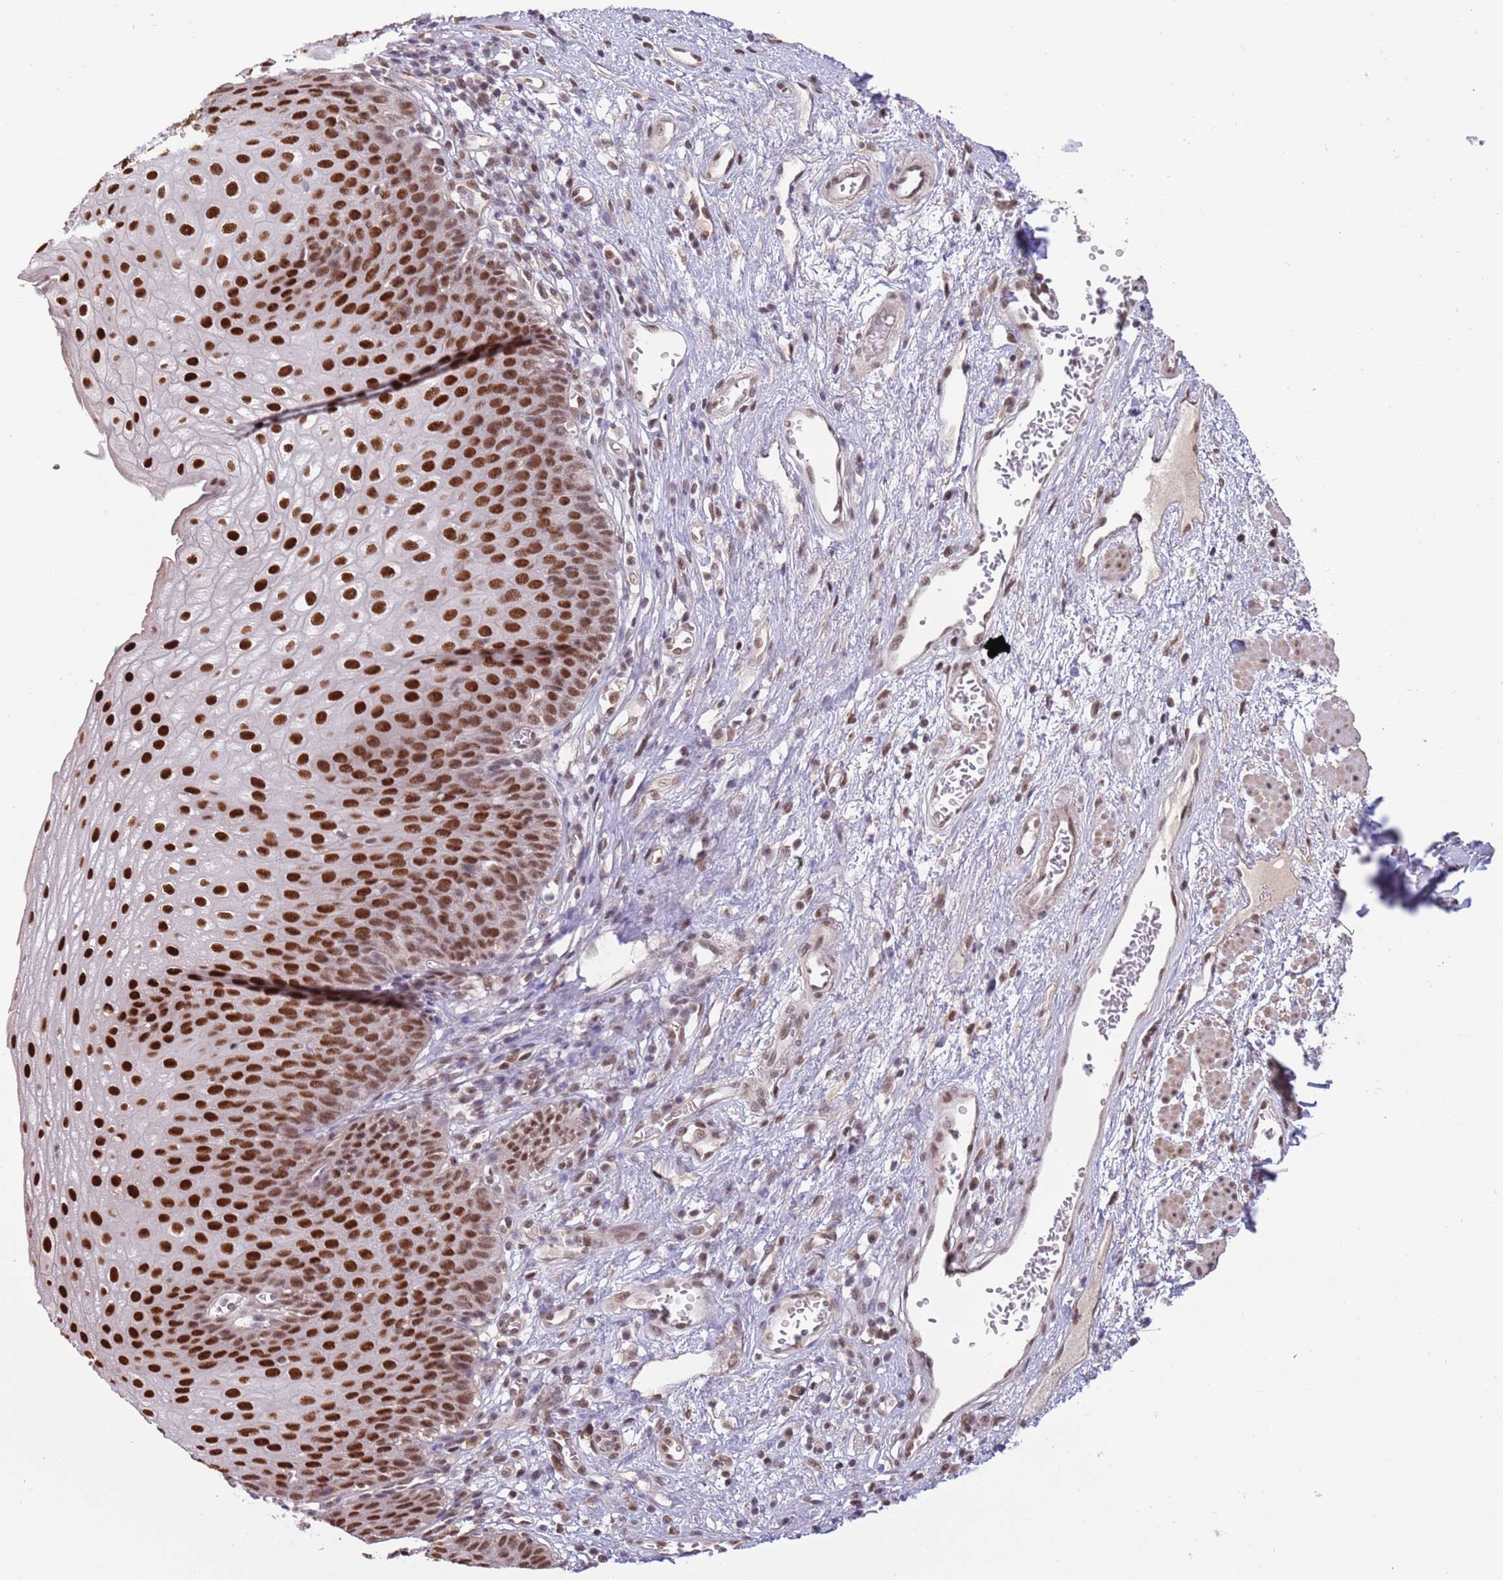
{"staining": {"intensity": "strong", "quantity": ">75%", "location": "nuclear"}, "tissue": "esophagus", "cell_type": "Squamous epithelial cells", "image_type": "normal", "snomed": [{"axis": "morphology", "description": "Normal tissue, NOS"}, {"axis": "topography", "description": "Esophagus"}], "caption": "DAB (3,3'-diaminobenzidine) immunohistochemical staining of normal human esophagus shows strong nuclear protein staining in about >75% of squamous epithelial cells.", "gene": "ZBTB7A", "patient": {"sex": "male", "age": 71}}